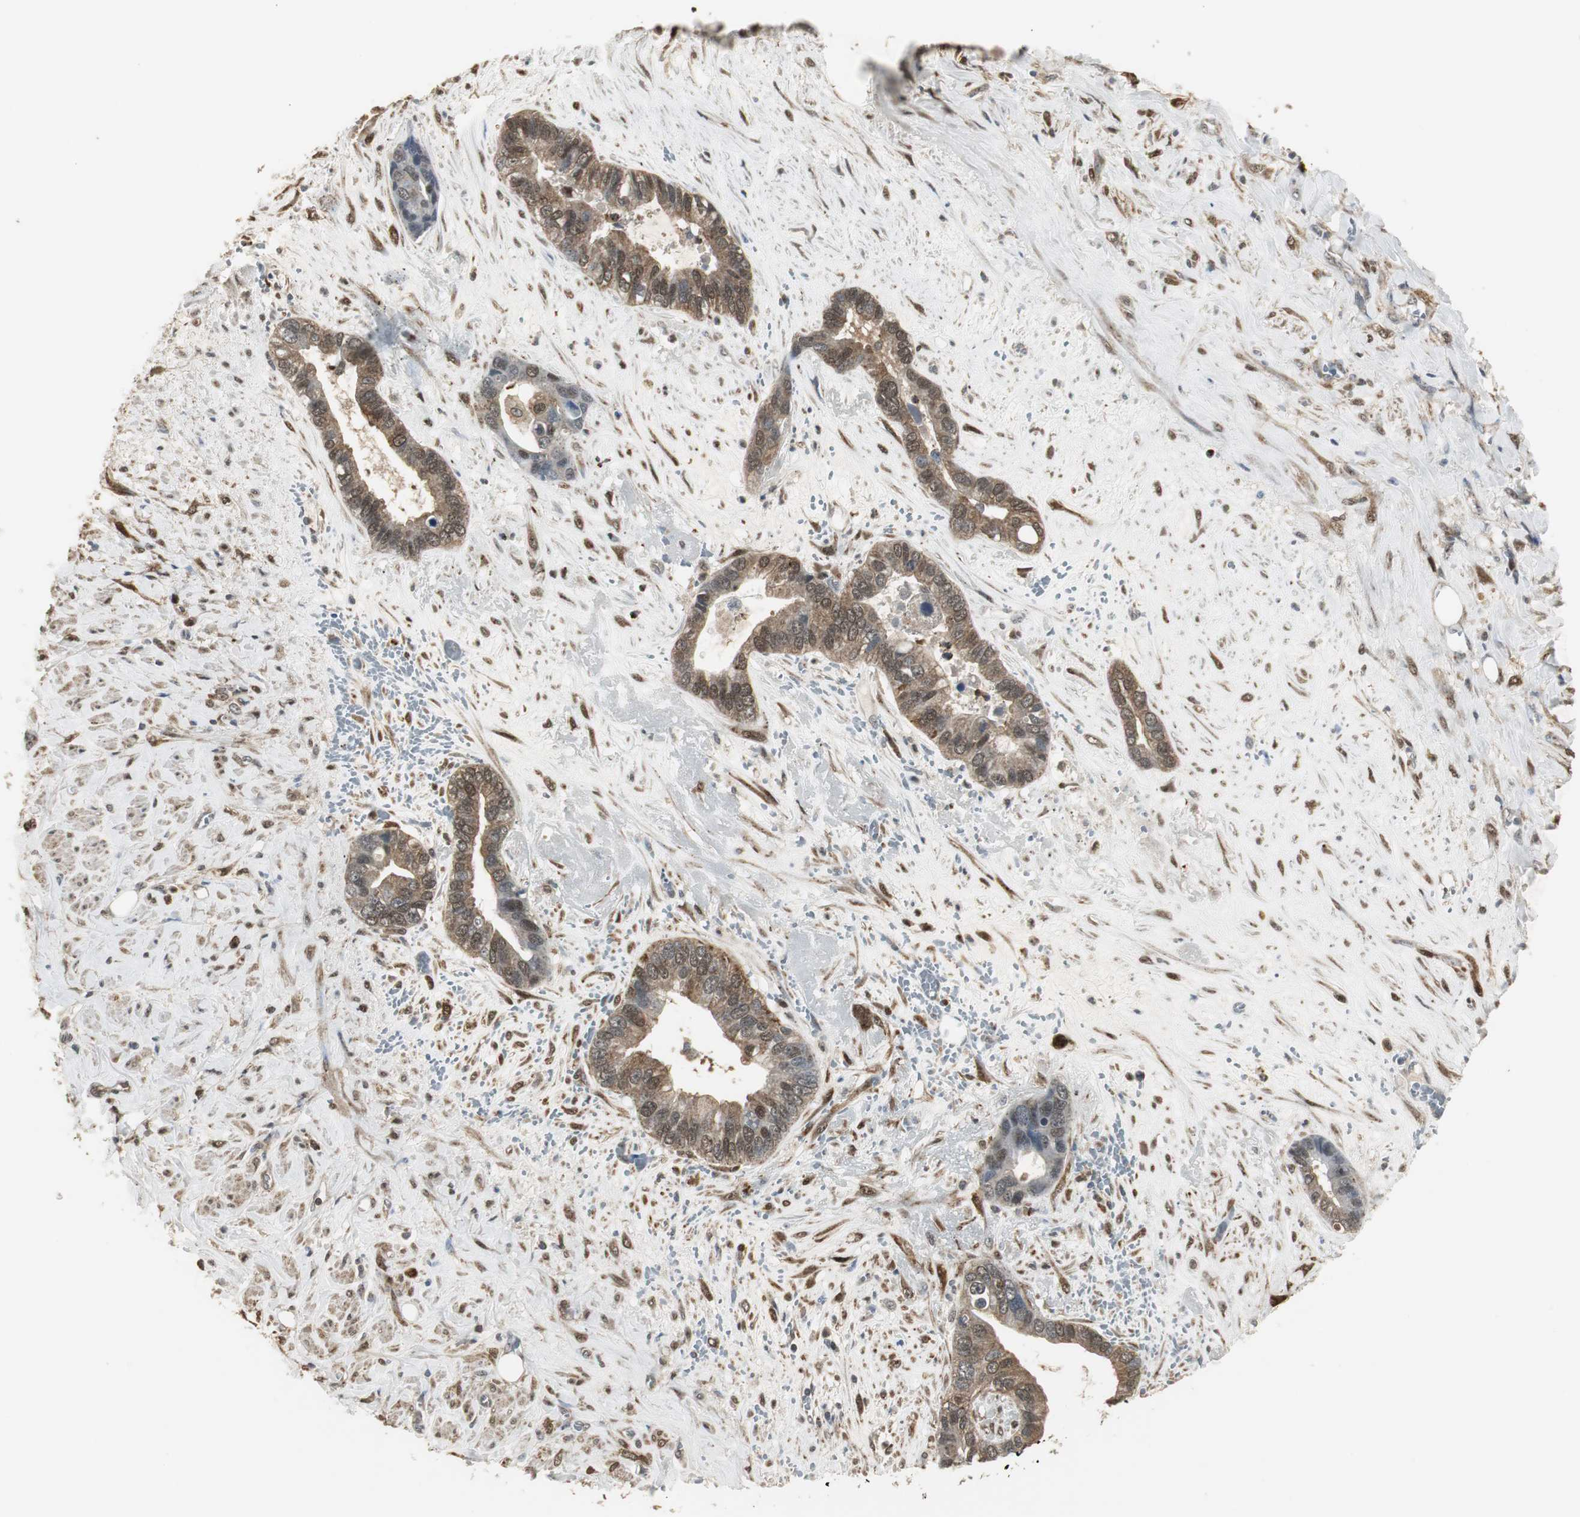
{"staining": {"intensity": "moderate", "quantity": ">75%", "location": "cytoplasmic/membranous,nuclear"}, "tissue": "liver cancer", "cell_type": "Tumor cells", "image_type": "cancer", "snomed": [{"axis": "morphology", "description": "Cholangiocarcinoma"}, {"axis": "topography", "description": "Liver"}], "caption": "This photomicrograph demonstrates immunohistochemistry (IHC) staining of human liver cholangiocarcinoma, with medium moderate cytoplasmic/membranous and nuclear positivity in approximately >75% of tumor cells.", "gene": "PLIN3", "patient": {"sex": "female", "age": 65}}